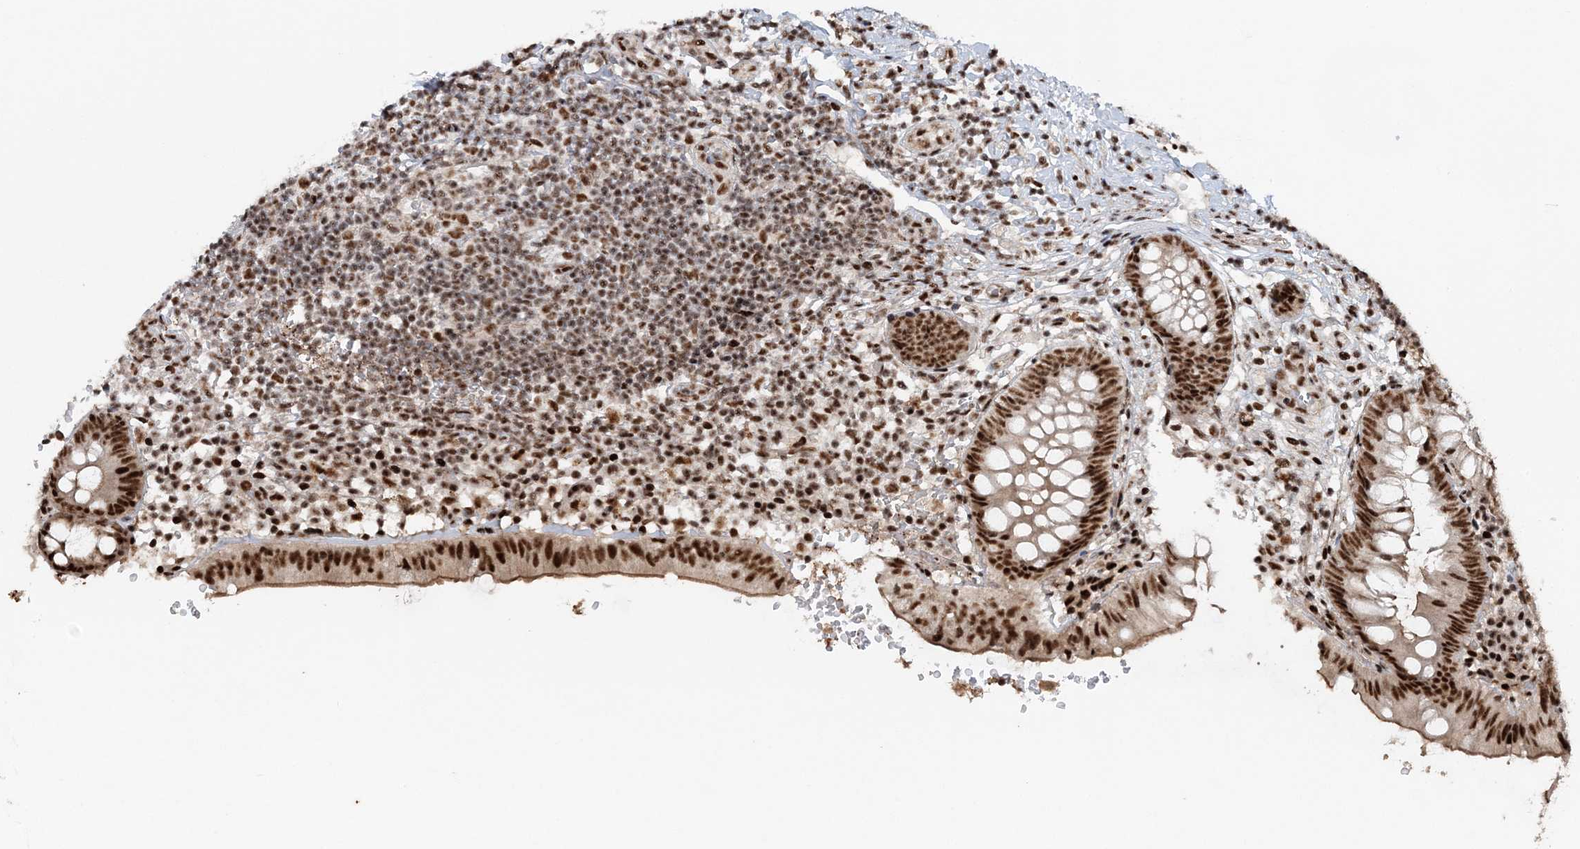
{"staining": {"intensity": "strong", "quantity": ">75%", "location": "nuclear"}, "tissue": "appendix", "cell_type": "Glandular cells", "image_type": "normal", "snomed": [{"axis": "morphology", "description": "Normal tissue, NOS"}, {"axis": "topography", "description": "Appendix"}], "caption": "Protein expression analysis of normal human appendix reveals strong nuclear positivity in about >75% of glandular cells.", "gene": "EXOSC8", "patient": {"sex": "male", "age": 8}}